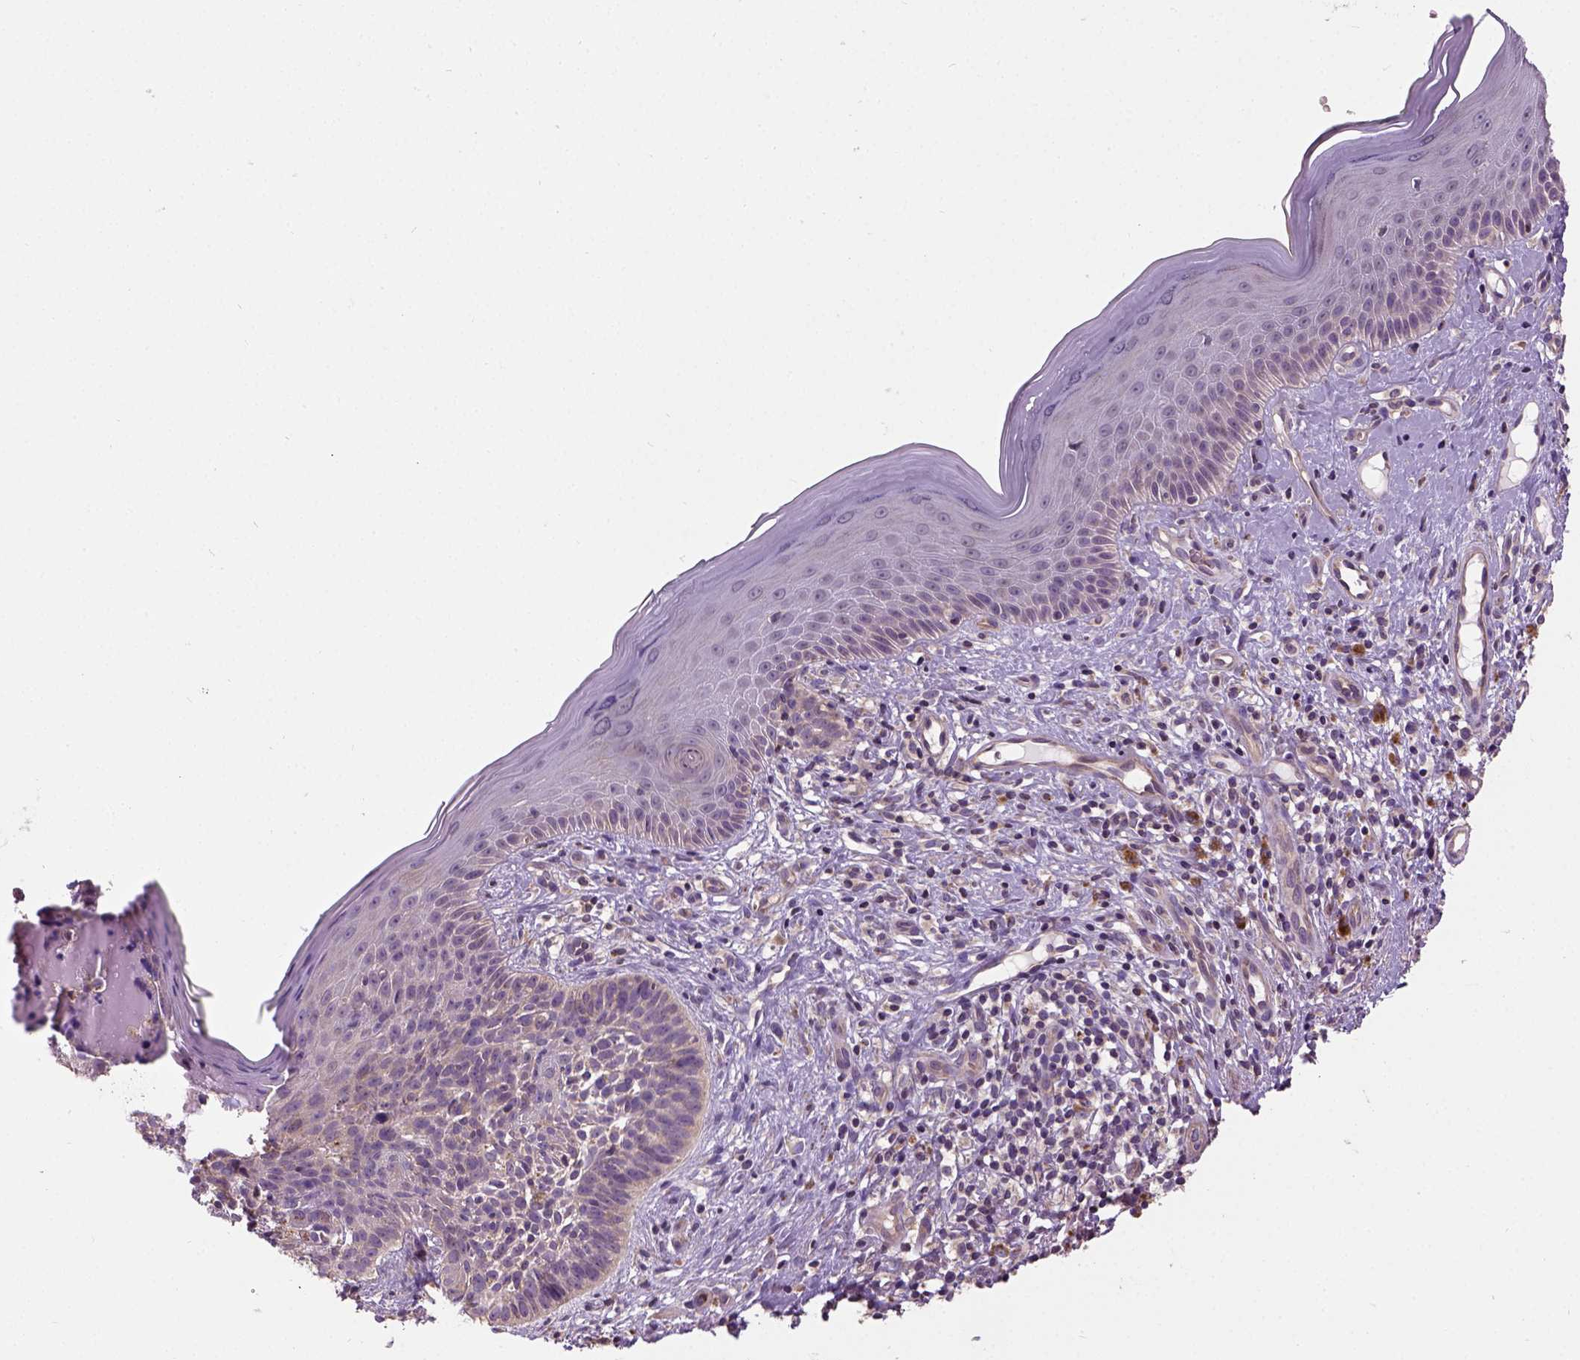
{"staining": {"intensity": "weak", "quantity": "<25%", "location": "cytoplasmic/membranous"}, "tissue": "skin cancer", "cell_type": "Tumor cells", "image_type": "cancer", "snomed": [{"axis": "morphology", "description": "Basal cell carcinoma"}, {"axis": "topography", "description": "Skin"}], "caption": "The histopathology image reveals no significant positivity in tumor cells of skin basal cell carcinoma.", "gene": "CRACR2A", "patient": {"sex": "male", "age": 79}}